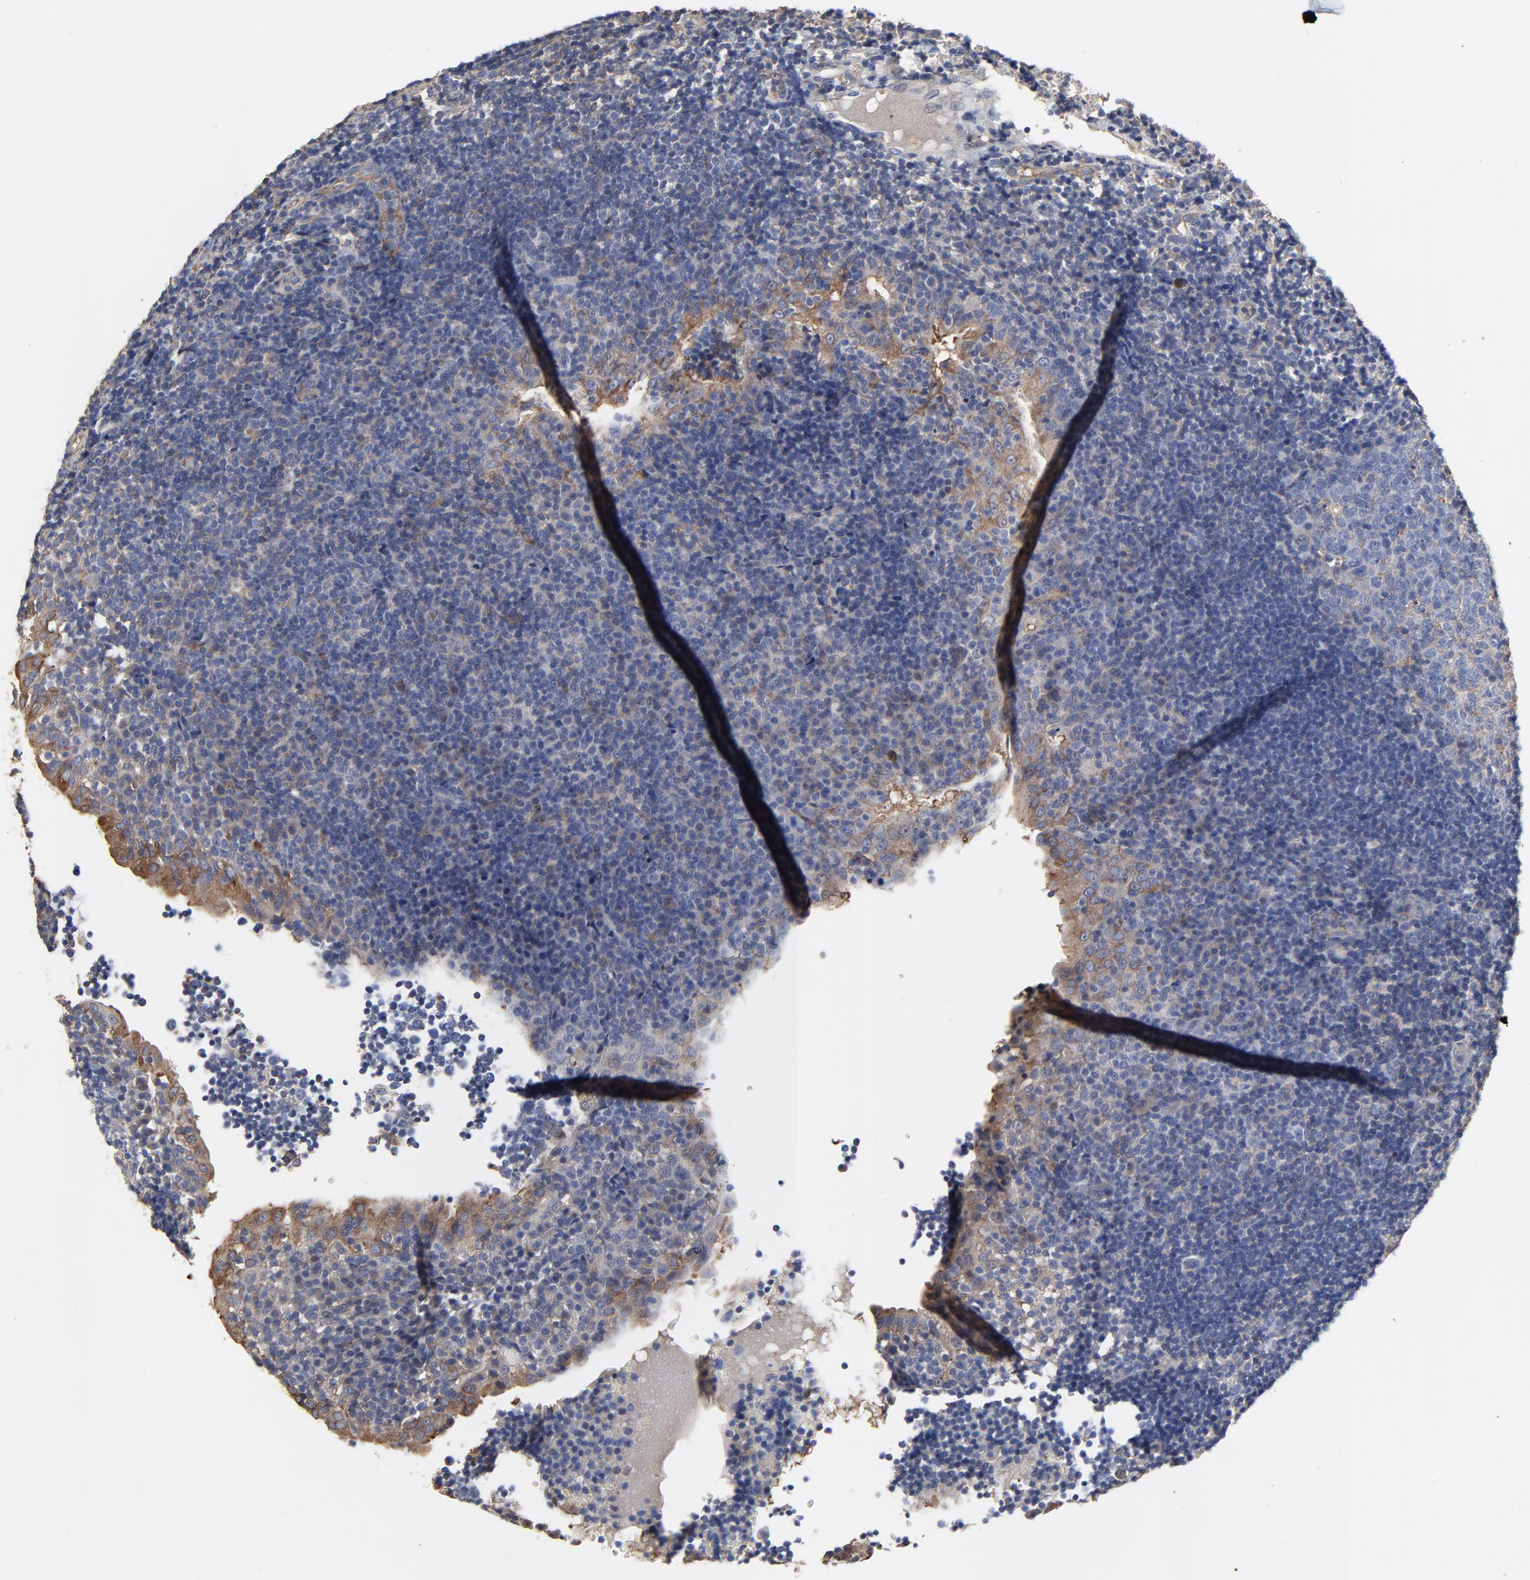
{"staining": {"intensity": "moderate", "quantity": "25%-75%", "location": "cytoplasmic/membranous"}, "tissue": "tonsil", "cell_type": "Germinal center cells", "image_type": "normal", "snomed": [{"axis": "morphology", "description": "Normal tissue, NOS"}, {"axis": "topography", "description": "Tonsil"}], "caption": "Protein staining of unremarkable tonsil shows moderate cytoplasmic/membranous positivity in about 25%-75% of germinal center cells.", "gene": "NXF3", "patient": {"sex": "female", "age": 40}}